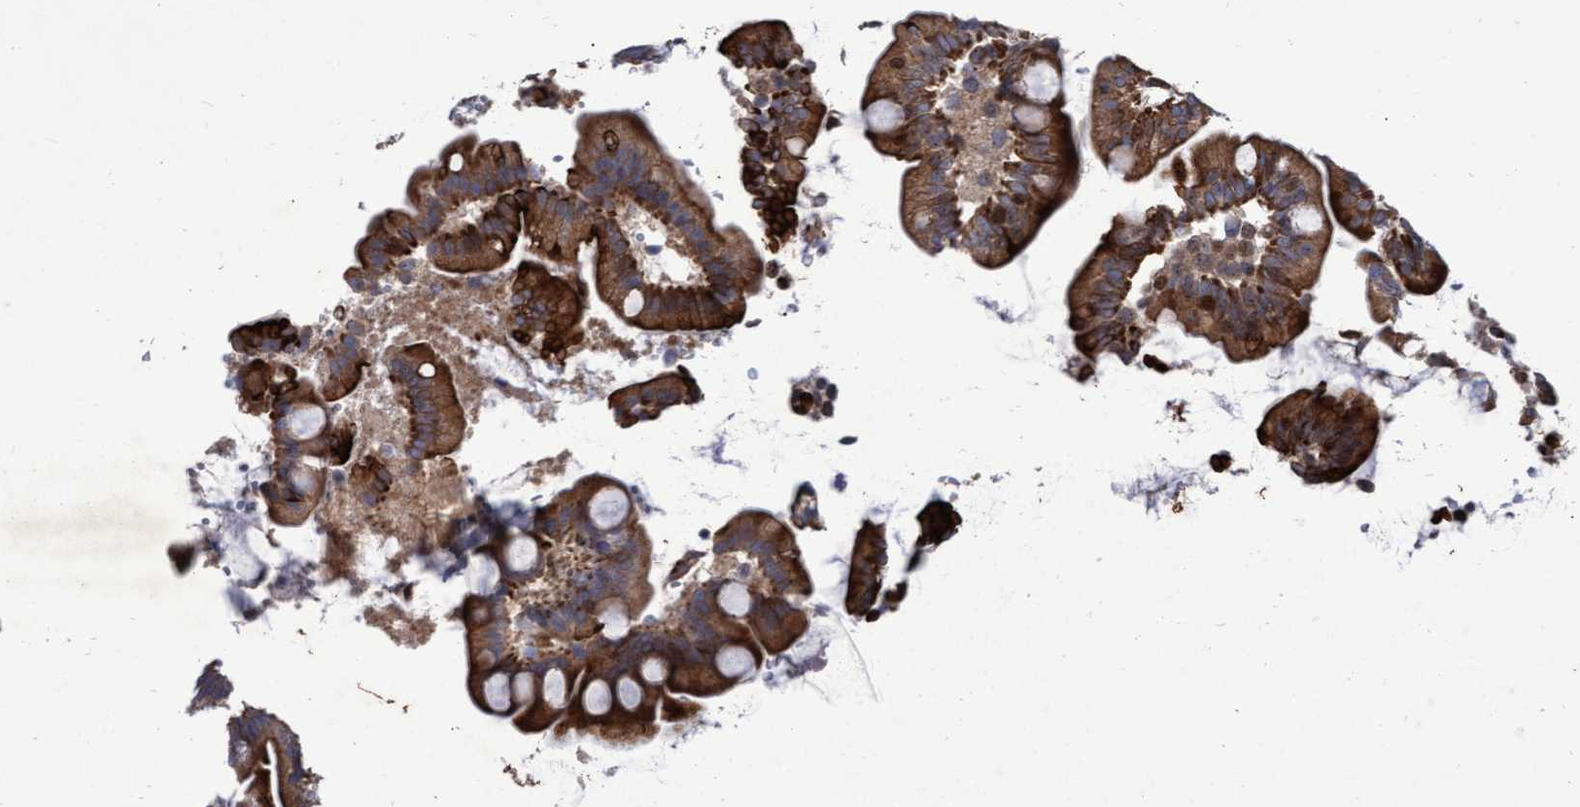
{"staining": {"intensity": "strong", "quantity": ">75%", "location": "cytoplasmic/membranous"}, "tissue": "small intestine", "cell_type": "Glandular cells", "image_type": "normal", "snomed": [{"axis": "morphology", "description": "Normal tissue, NOS"}, {"axis": "topography", "description": "Small intestine"}], "caption": "Immunohistochemistry (IHC) of normal human small intestine demonstrates high levels of strong cytoplasmic/membranous positivity in about >75% of glandular cells.", "gene": "ABCF2", "patient": {"sex": "female", "age": 56}}